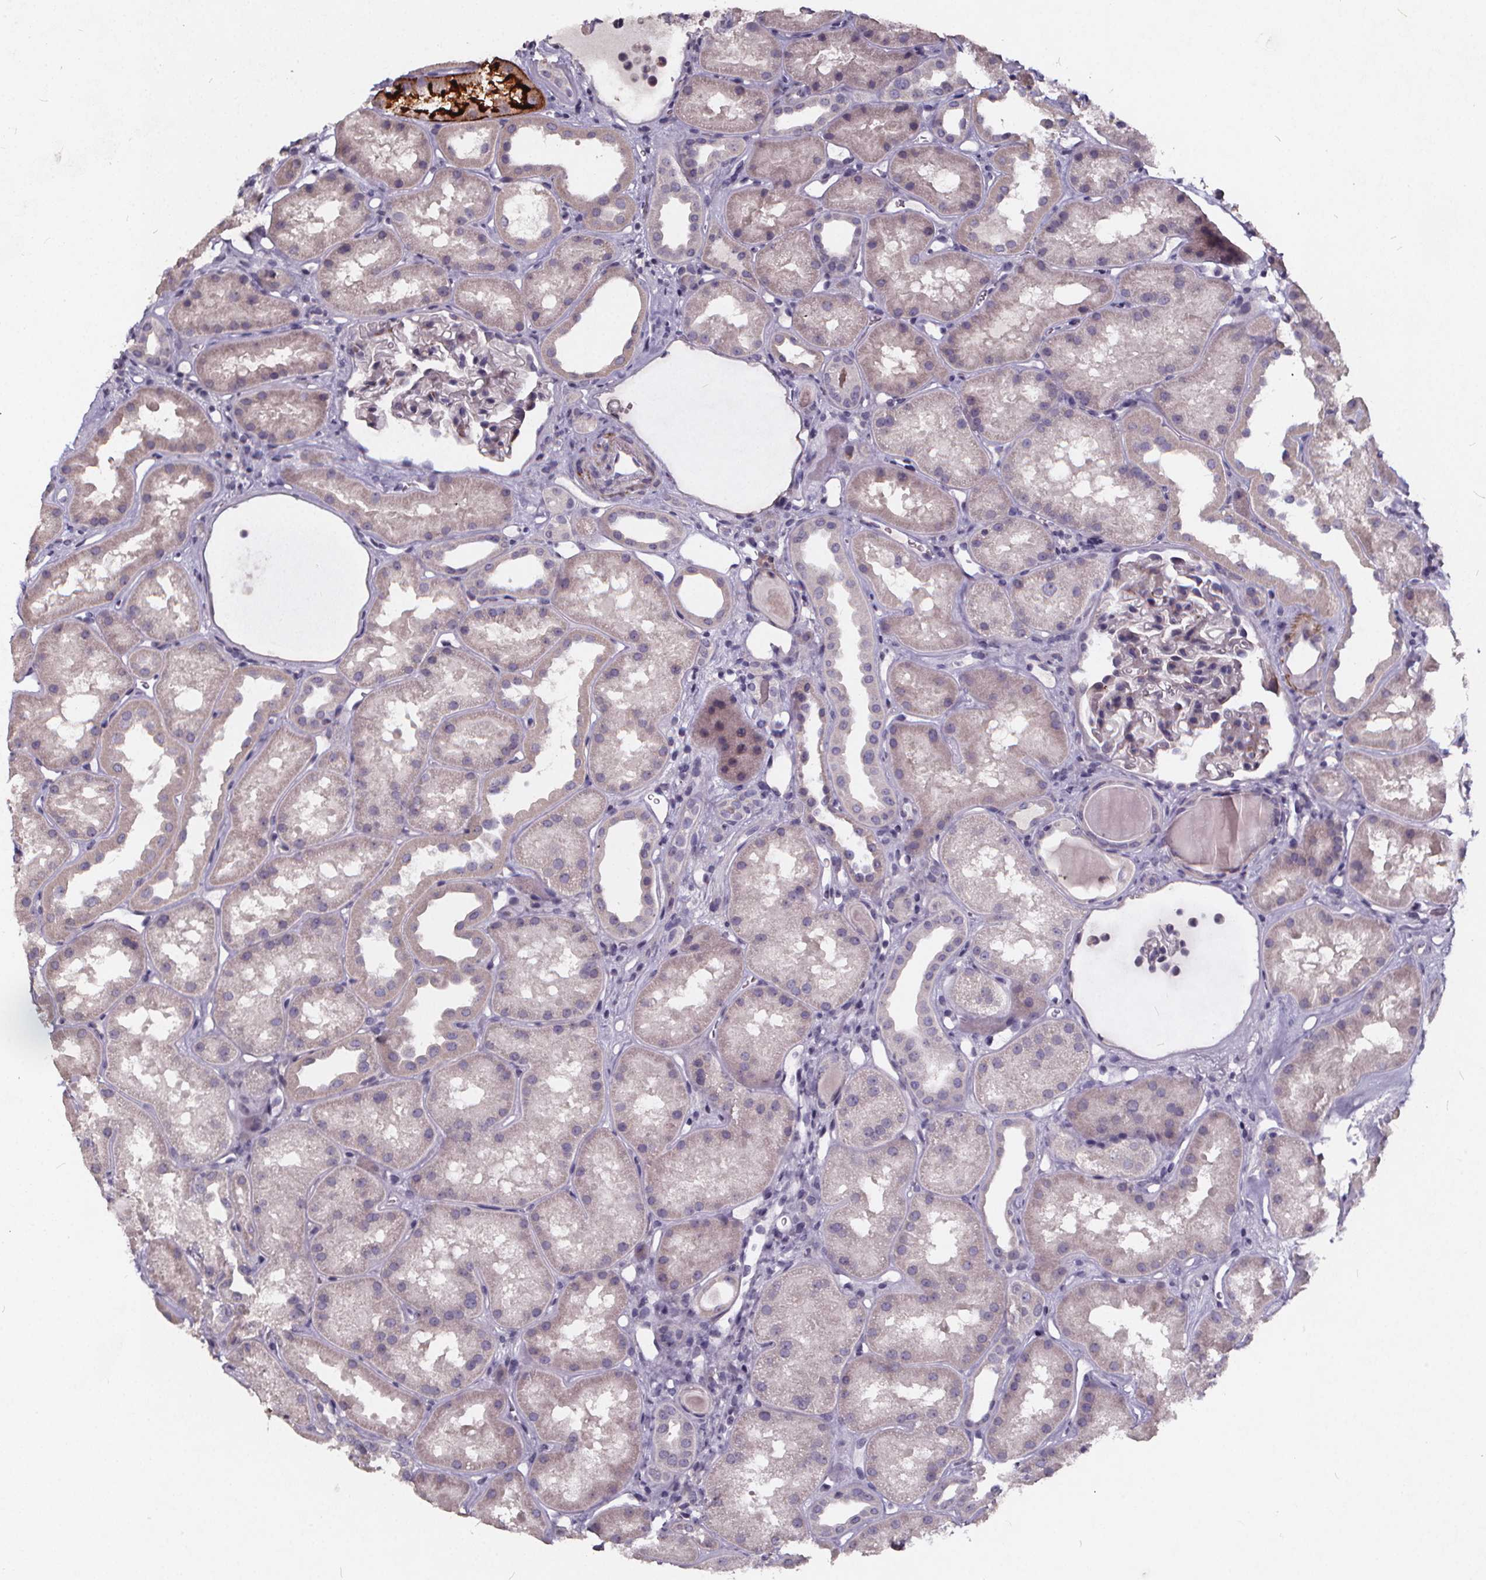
{"staining": {"intensity": "negative", "quantity": "none", "location": "none"}, "tissue": "kidney", "cell_type": "Cells in glomeruli", "image_type": "normal", "snomed": [{"axis": "morphology", "description": "Normal tissue, NOS"}, {"axis": "topography", "description": "Kidney"}], "caption": "A high-resolution photomicrograph shows immunohistochemistry staining of unremarkable kidney, which exhibits no significant staining in cells in glomeruli. The staining was performed using DAB to visualize the protein expression in brown, while the nuclei were stained in blue with hematoxylin (Magnification: 20x).", "gene": "TSPAN14", "patient": {"sex": "male", "age": 61}}